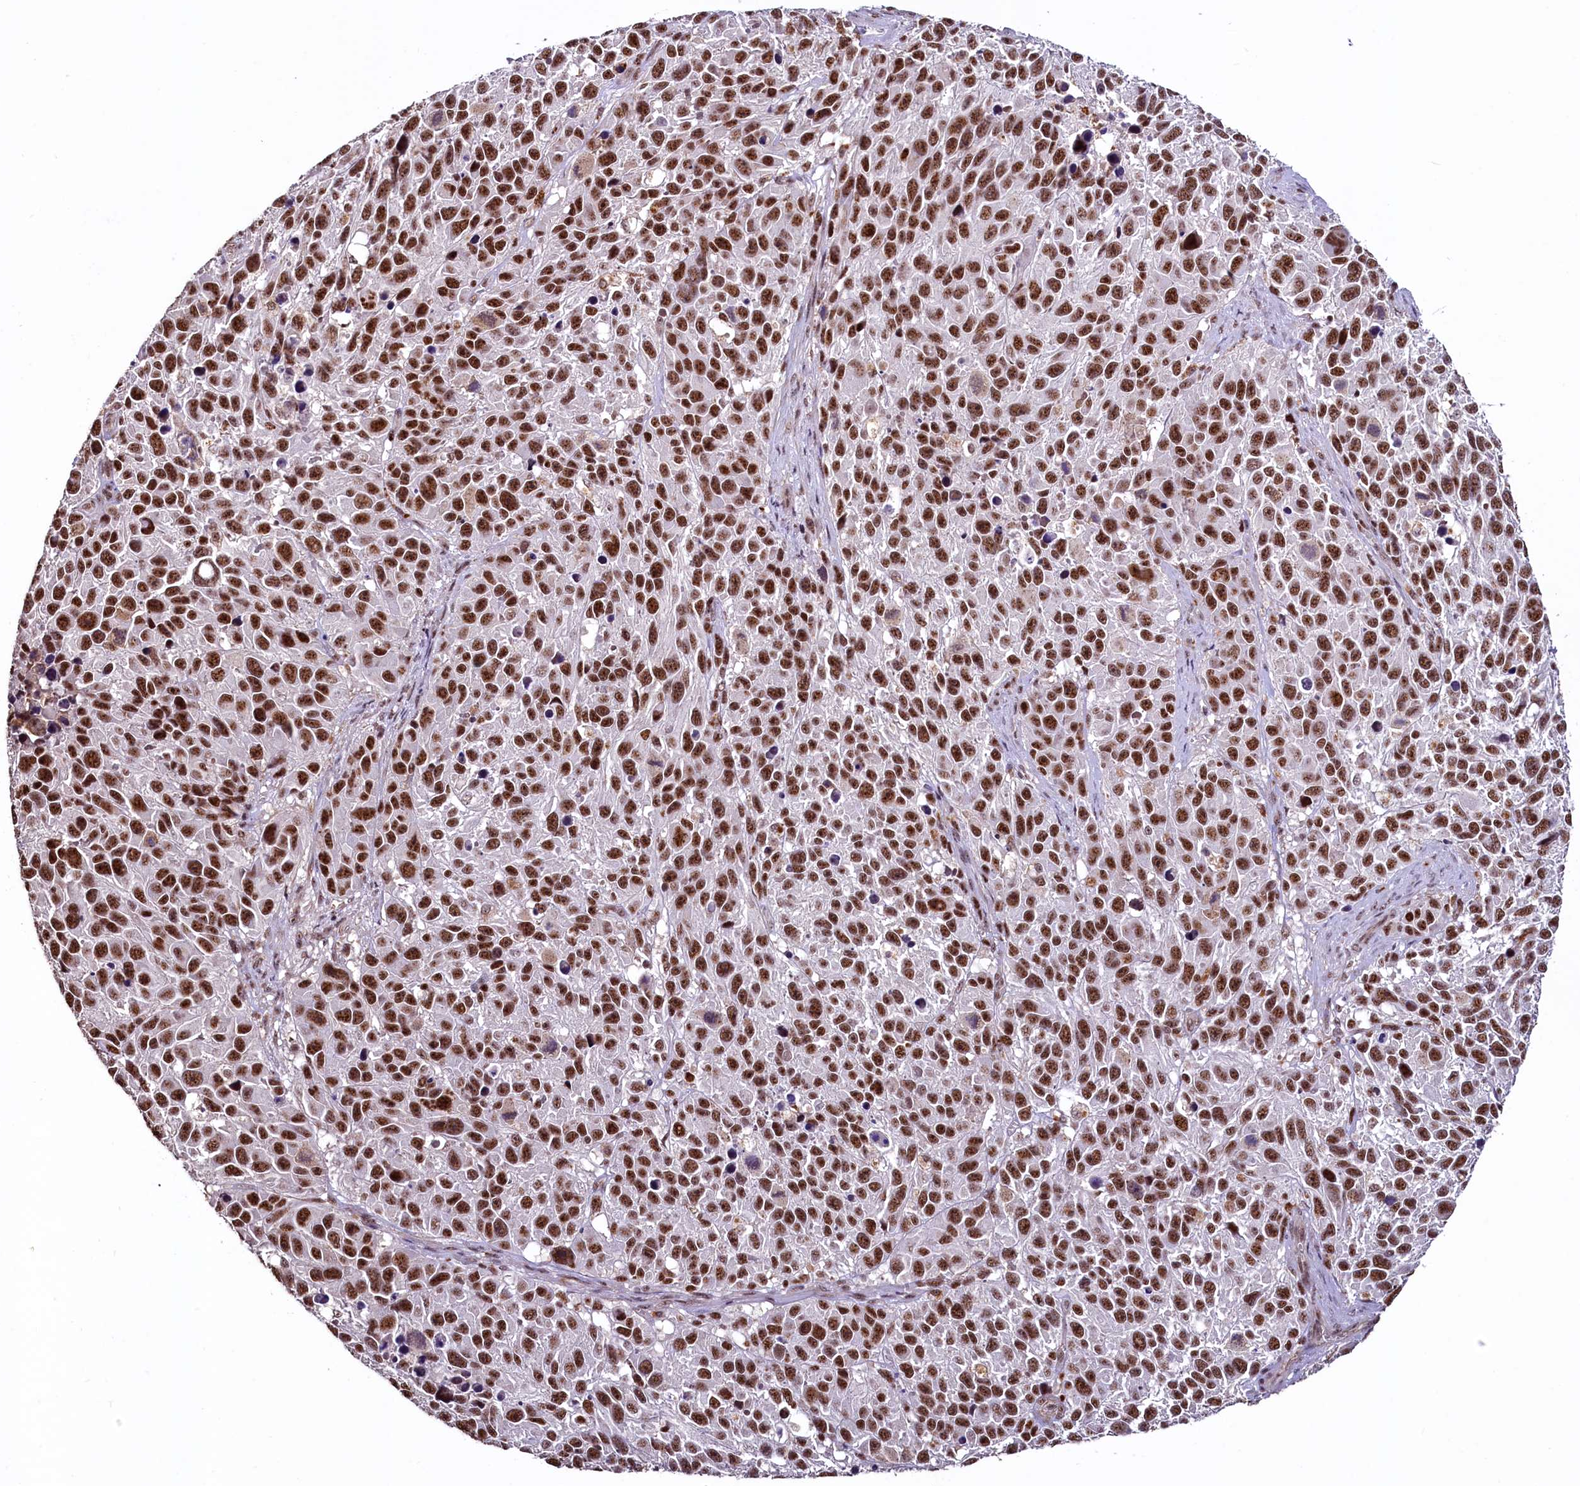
{"staining": {"intensity": "strong", "quantity": ">75%", "location": "nuclear"}, "tissue": "melanoma", "cell_type": "Tumor cells", "image_type": "cancer", "snomed": [{"axis": "morphology", "description": "Malignant melanoma, NOS"}, {"axis": "topography", "description": "Skin"}], "caption": "Immunohistochemical staining of human melanoma displays strong nuclear protein expression in about >75% of tumor cells.", "gene": "SFSWAP", "patient": {"sex": "male", "age": 84}}